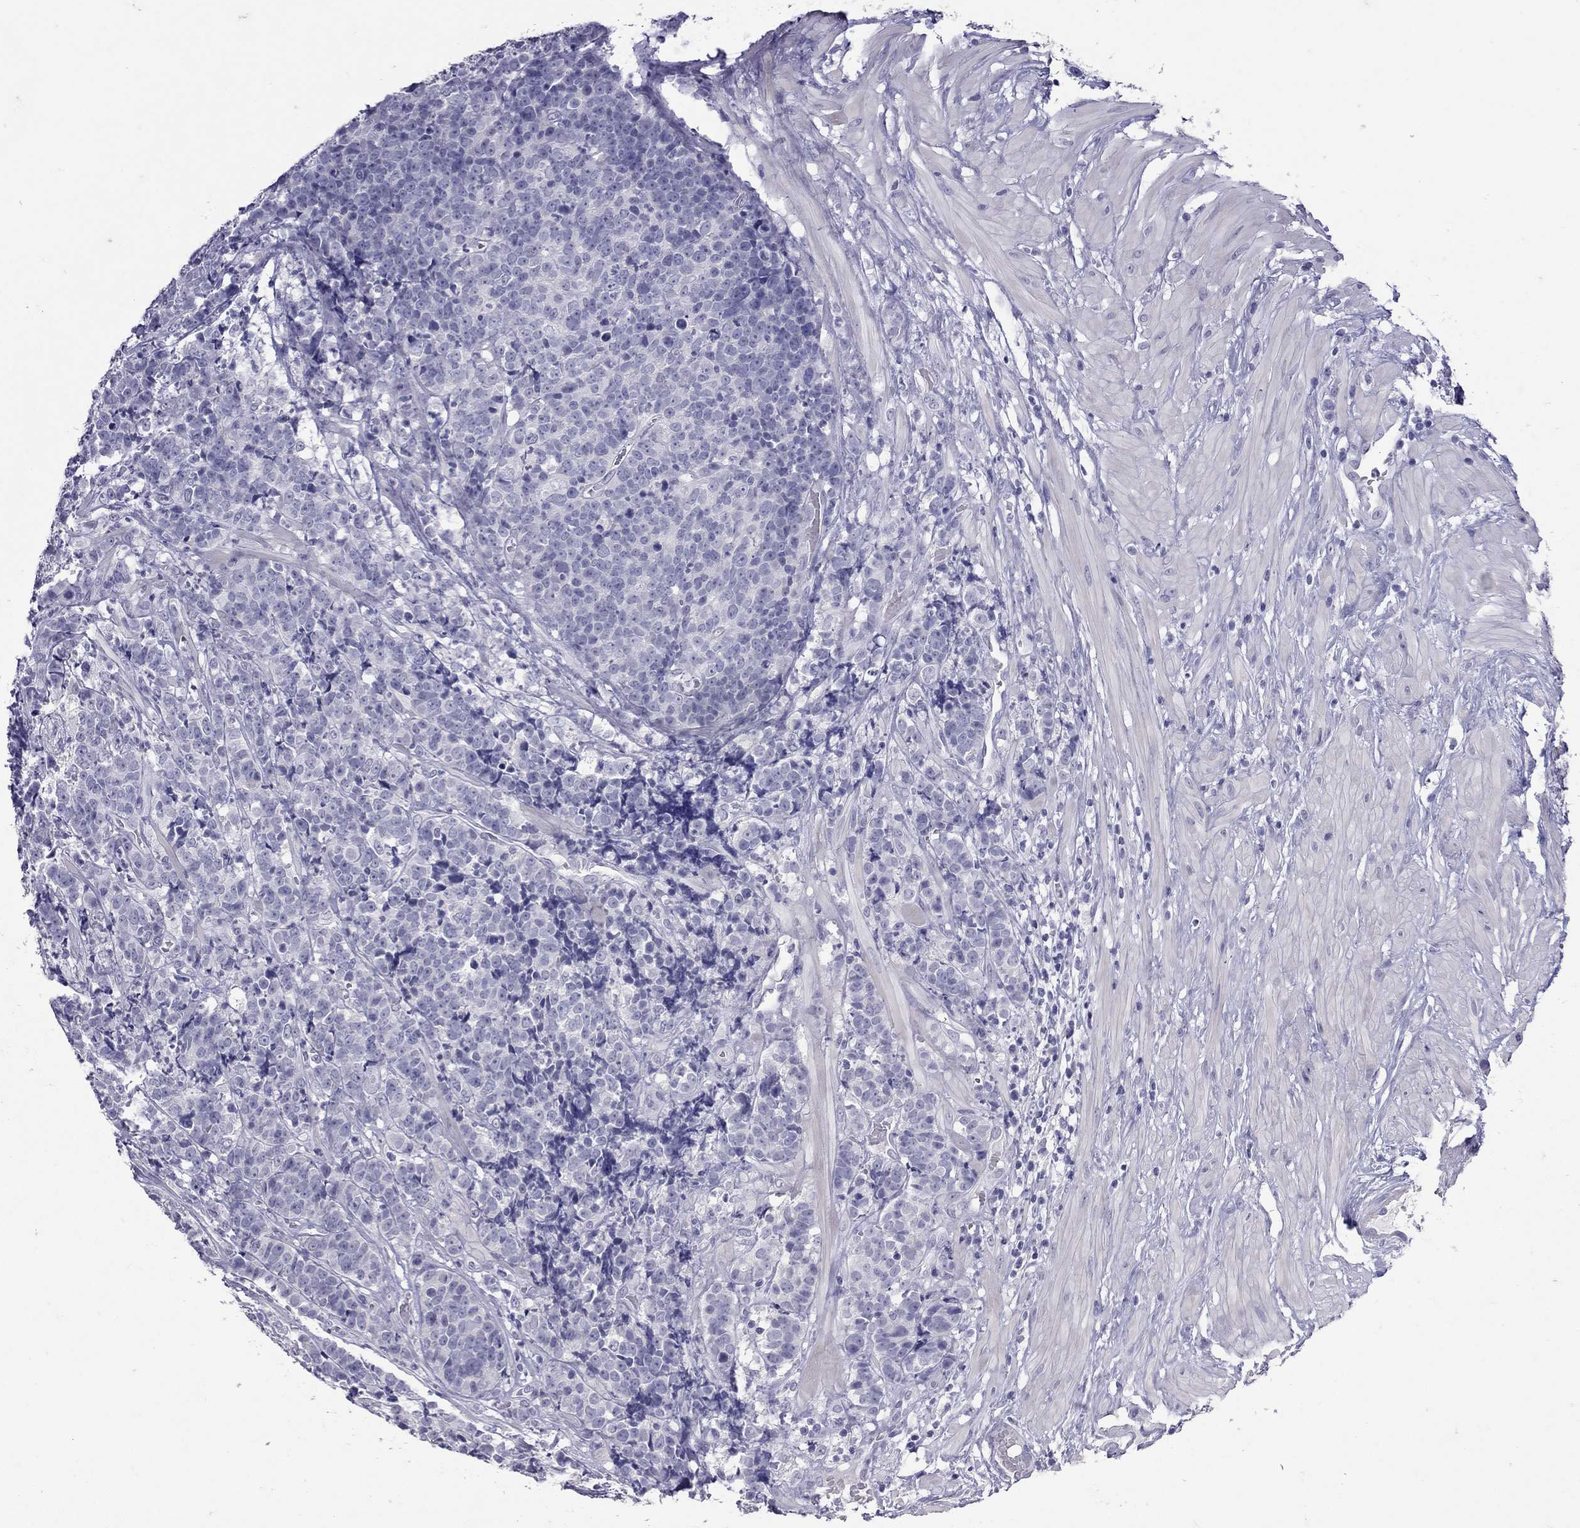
{"staining": {"intensity": "negative", "quantity": "none", "location": "none"}, "tissue": "prostate cancer", "cell_type": "Tumor cells", "image_type": "cancer", "snomed": [{"axis": "morphology", "description": "Adenocarcinoma, NOS"}, {"axis": "topography", "description": "Prostate"}], "caption": "Tumor cells show no significant protein expression in adenocarcinoma (prostate).", "gene": "MUC16", "patient": {"sex": "male", "age": 67}}